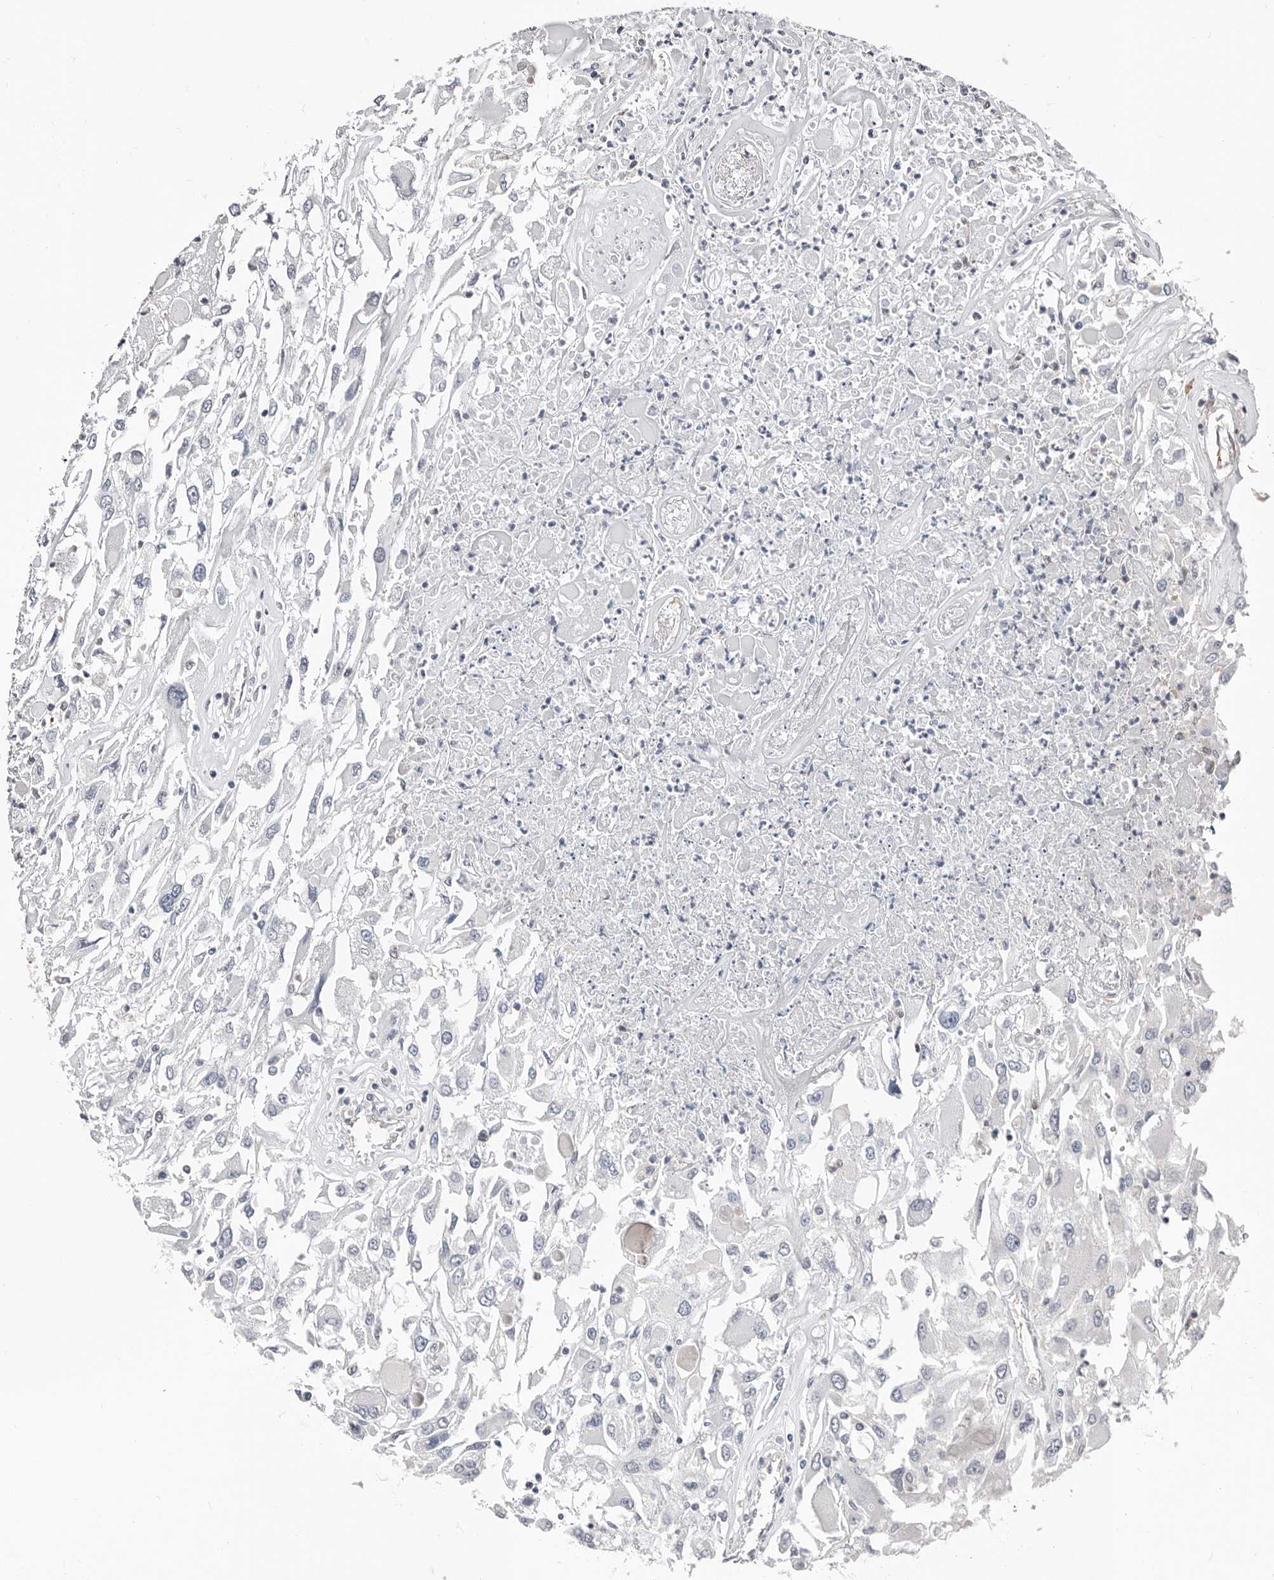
{"staining": {"intensity": "negative", "quantity": "none", "location": "none"}, "tissue": "renal cancer", "cell_type": "Tumor cells", "image_type": "cancer", "snomed": [{"axis": "morphology", "description": "Adenocarcinoma, NOS"}, {"axis": "topography", "description": "Kidney"}], "caption": "DAB (3,3'-diaminobenzidine) immunohistochemical staining of renal adenocarcinoma demonstrates no significant expression in tumor cells.", "gene": "ASRGL1", "patient": {"sex": "female", "age": 52}}